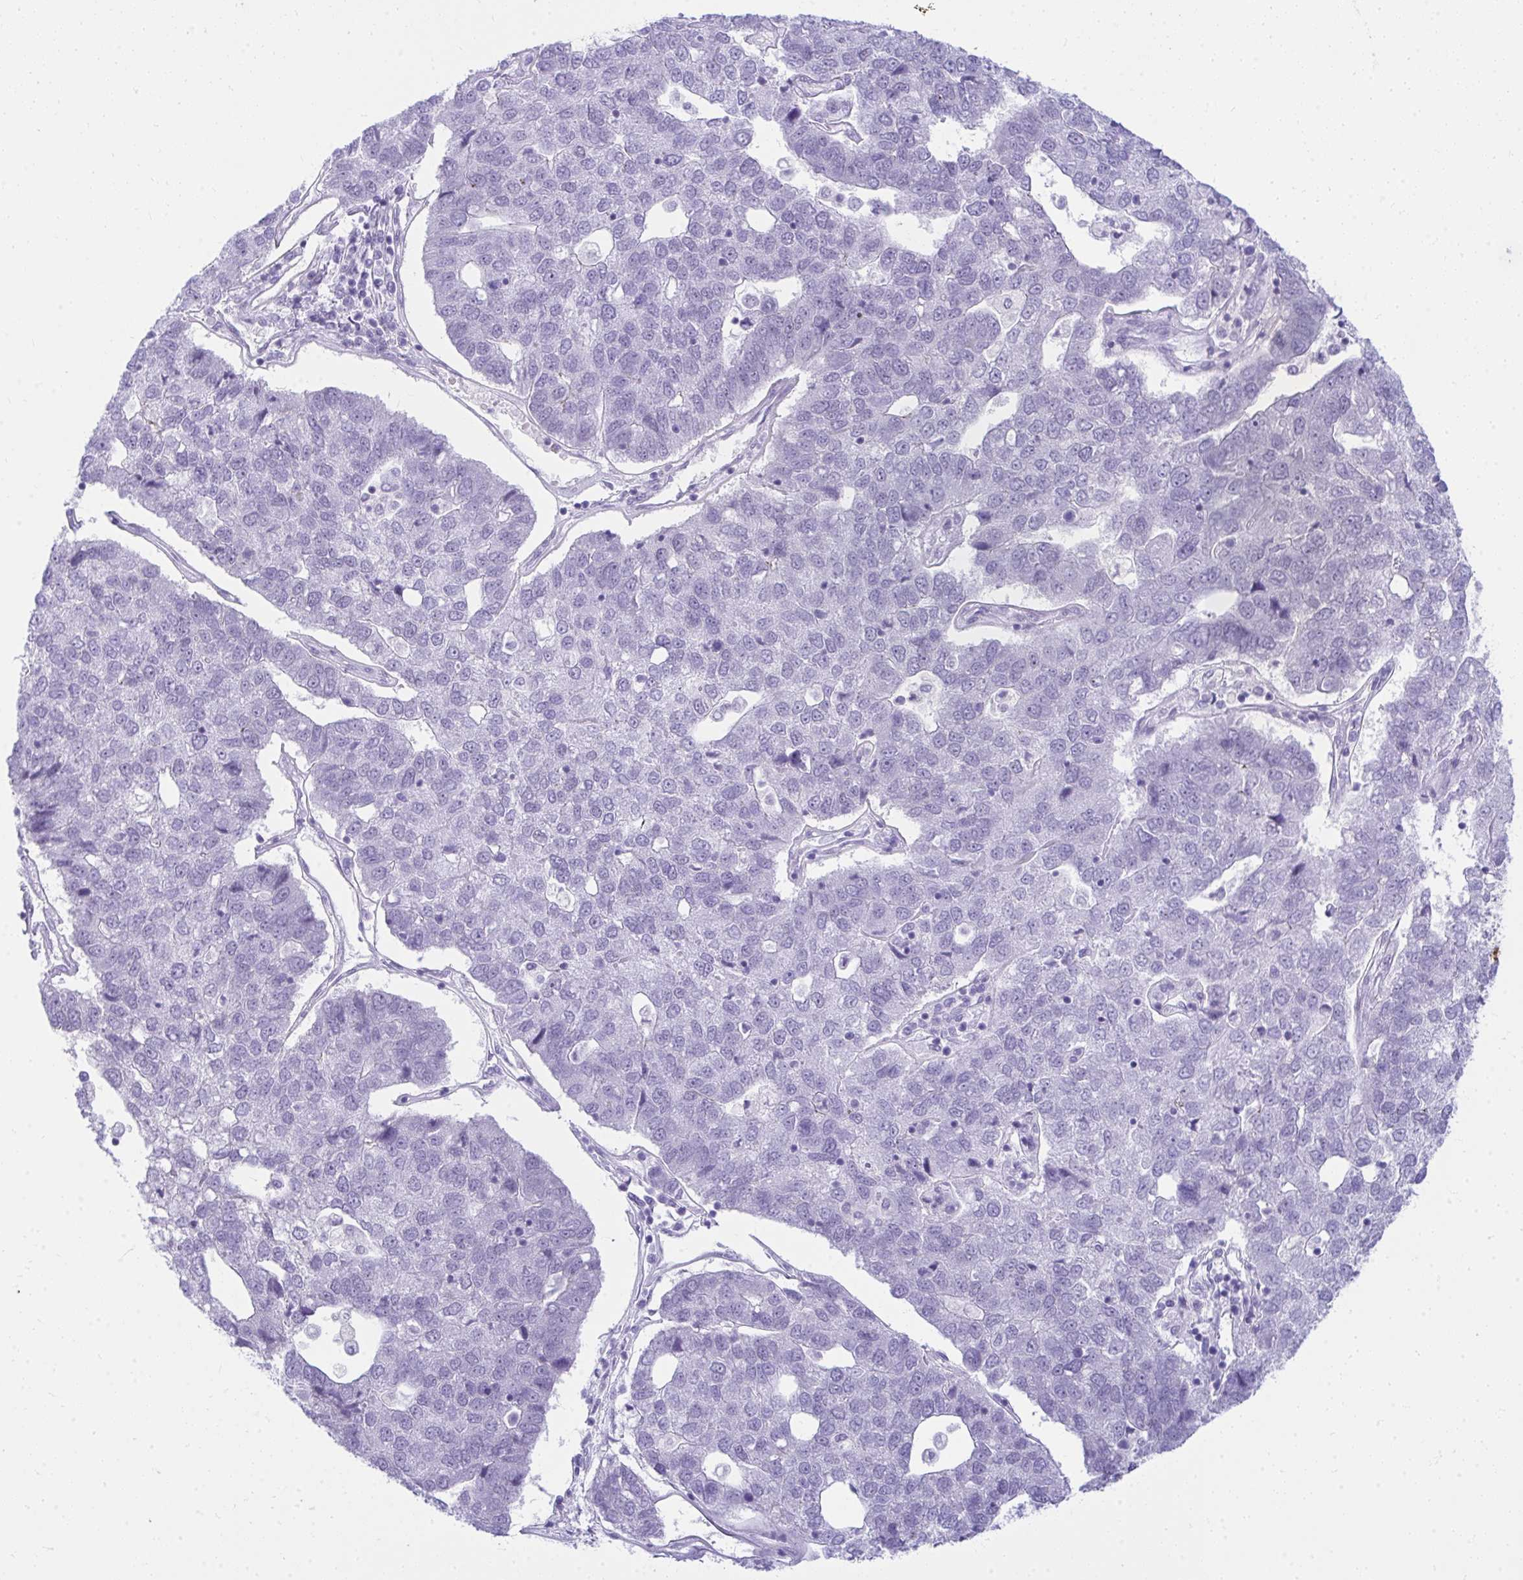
{"staining": {"intensity": "negative", "quantity": "none", "location": "none"}, "tissue": "pancreatic cancer", "cell_type": "Tumor cells", "image_type": "cancer", "snomed": [{"axis": "morphology", "description": "Adenocarcinoma, NOS"}, {"axis": "topography", "description": "Pancreas"}], "caption": "Immunohistochemical staining of human adenocarcinoma (pancreatic) shows no significant positivity in tumor cells.", "gene": "OR5F1", "patient": {"sex": "female", "age": 61}}